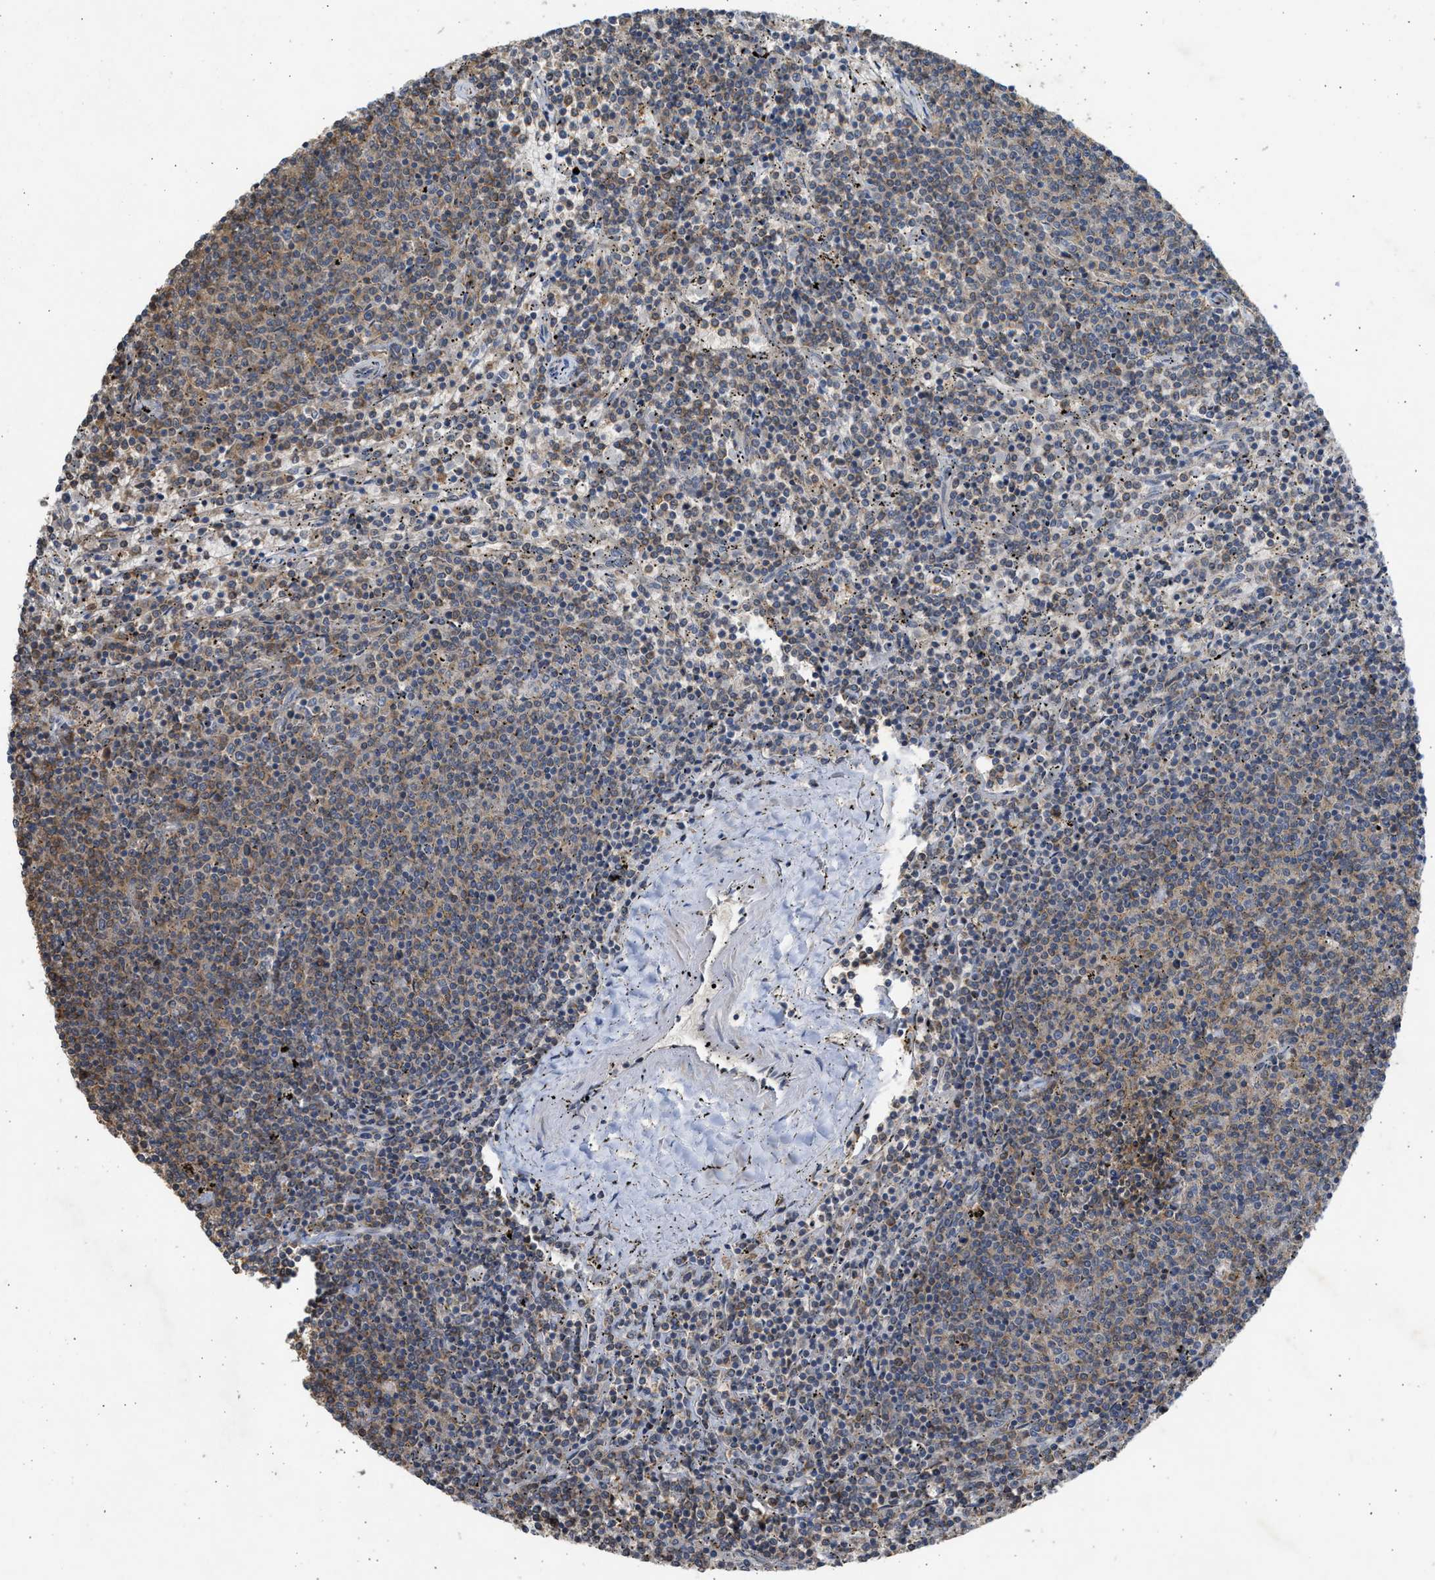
{"staining": {"intensity": "weak", "quantity": ">75%", "location": "cytoplasmic/membranous"}, "tissue": "lymphoma", "cell_type": "Tumor cells", "image_type": "cancer", "snomed": [{"axis": "morphology", "description": "Malignant lymphoma, non-Hodgkin's type, Low grade"}, {"axis": "topography", "description": "Spleen"}], "caption": "About >75% of tumor cells in human malignant lymphoma, non-Hodgkin's type (low-grade) show weak cytoplasmic/membranous protein staining as visualized by brown immunohistochemical staining.", "gene": "CYP1A1", "patient": {"sex": "female", "age": 50}}